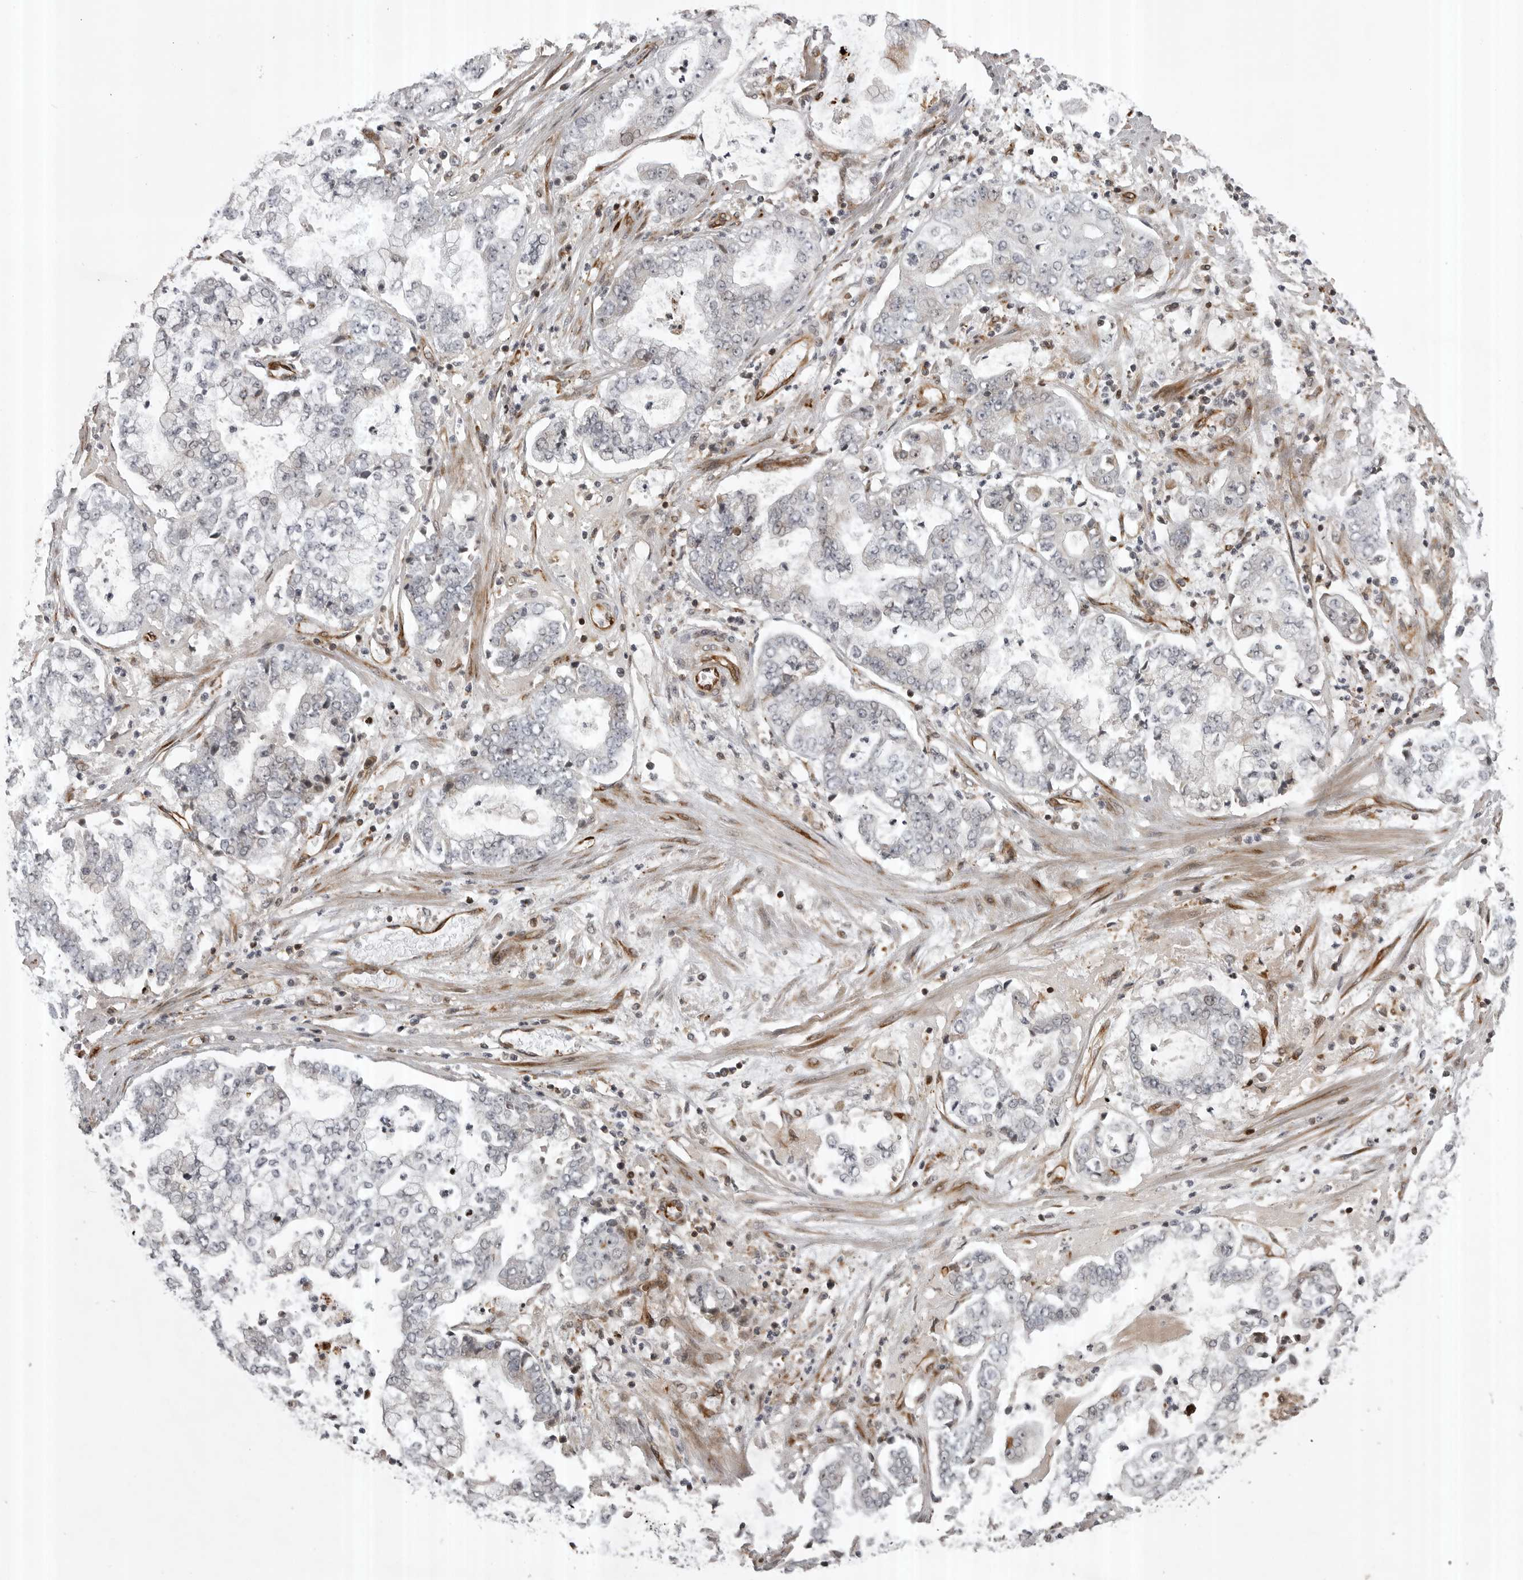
{"staining": {"intensity": "negative", "quantity": "none", "location": "none"}, "tissue": "stomach cancer", "cell_type": "Tumor cells", "image_type": "cancer", "snomed": [{"axis": "morphology", "description": "Adenocarcinoma, NOS"}, {"axis": "topography", "description": "Stomach"}], "caption": "Tumor cells are negative for protein expression in human stomach cancer.", "gene": "ABL1", "patient": {"sex": "male", "age": 76}}